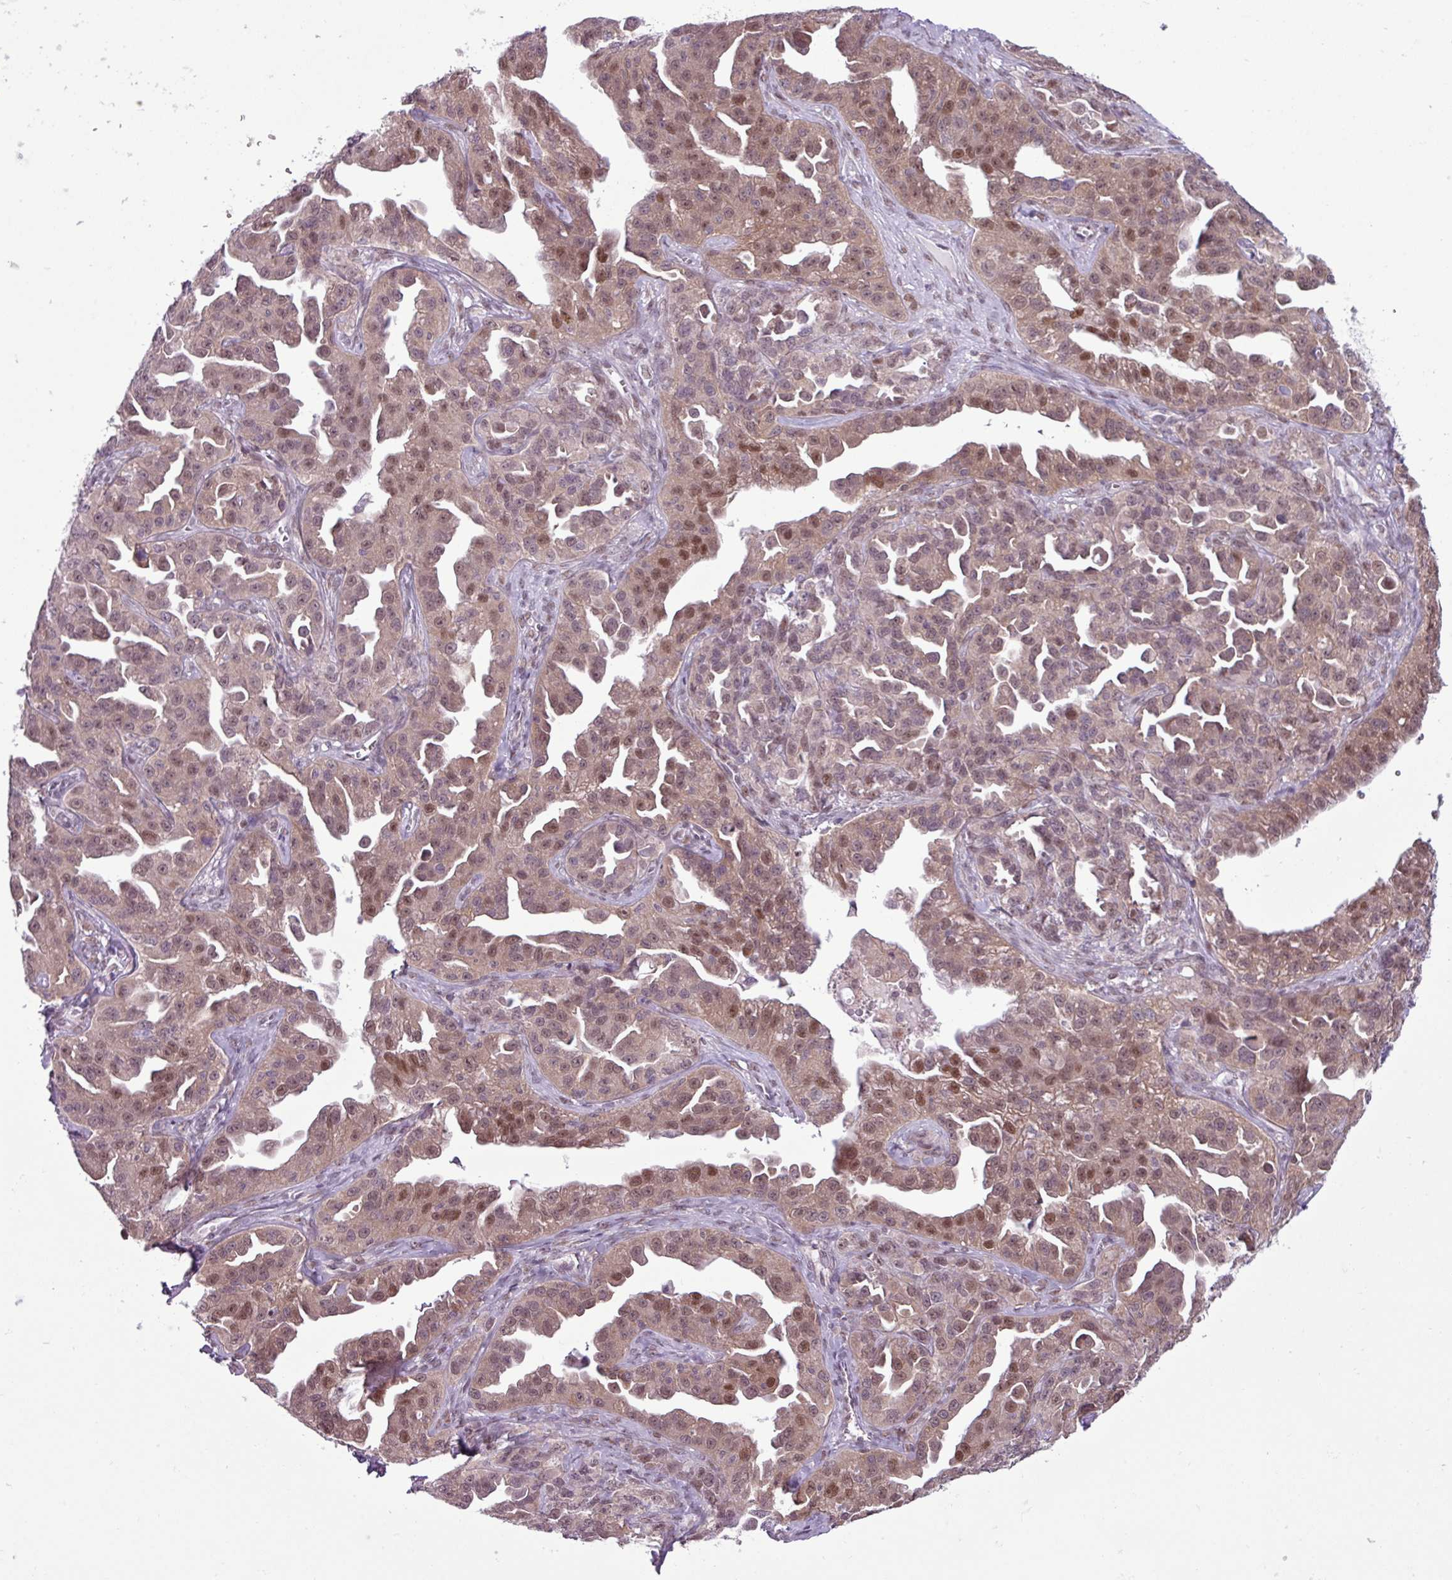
{"staining": {"intensity": "moderate", "quantity": ">75%", "location": "nuclear"}, "tissue": "ovarian cancer", "cell_type": "Tumor cells", "image_type": "cancer", "snomed": [{"axis": "morphology", "description": "Cystadenocarcinoma, serous, NOS"}, {"axis": "topography", "description": "Ovary"}], "caption": "Immunohistochemistry (IHC) histopathology image of neoplastic tissue: human ovarian cancer stained using immunohistochemistry shows medium levels of moderate protein expression localized specifically in the nuclear of tumor cells, appearing as a nuclear brown color.", "gene": "NOTCH2", "patient": {"sex": "female", "age": 75}}